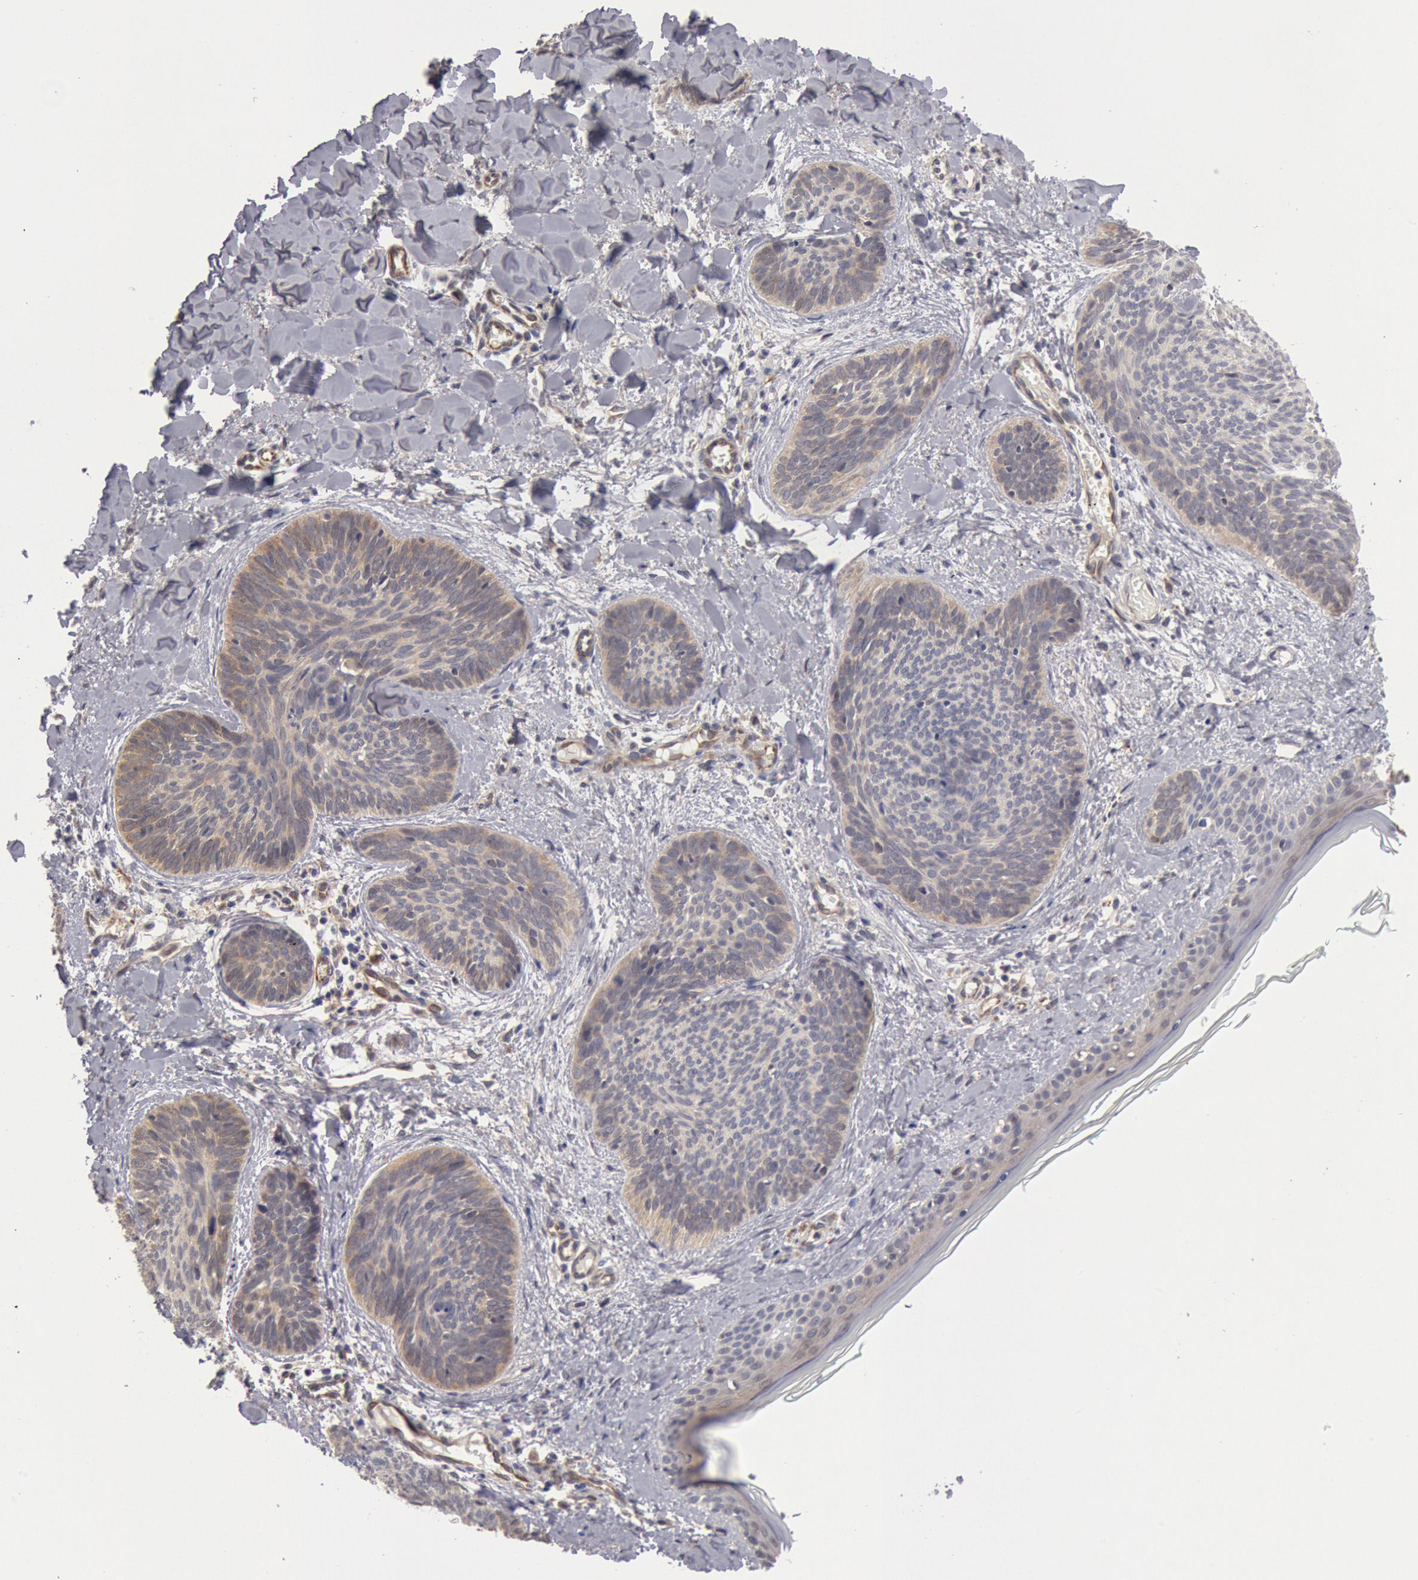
{"staining": {"intensity": "weak", "quantity": "<25%", "location": "cytoplasmic/membranous"}, "tissue": "skin cancer", "cell_type": "Tumor cells", "image_type": "cancer", "snomed": [{"axis": "morphology", "description": "Basal cell carcinoma"}, {"axis": "topography", "description": "Skin"}], "caption": "High power microscopy image of an IHC photomicrograph of skin cancer (basal cell carcinoma), revealing no significant positivity in tumor cells. (DAB IHC visualized using brightfield microscopy, high magnification).", "gene": "DNAJA1", "patient": {"sex": "female", "age": 81}}